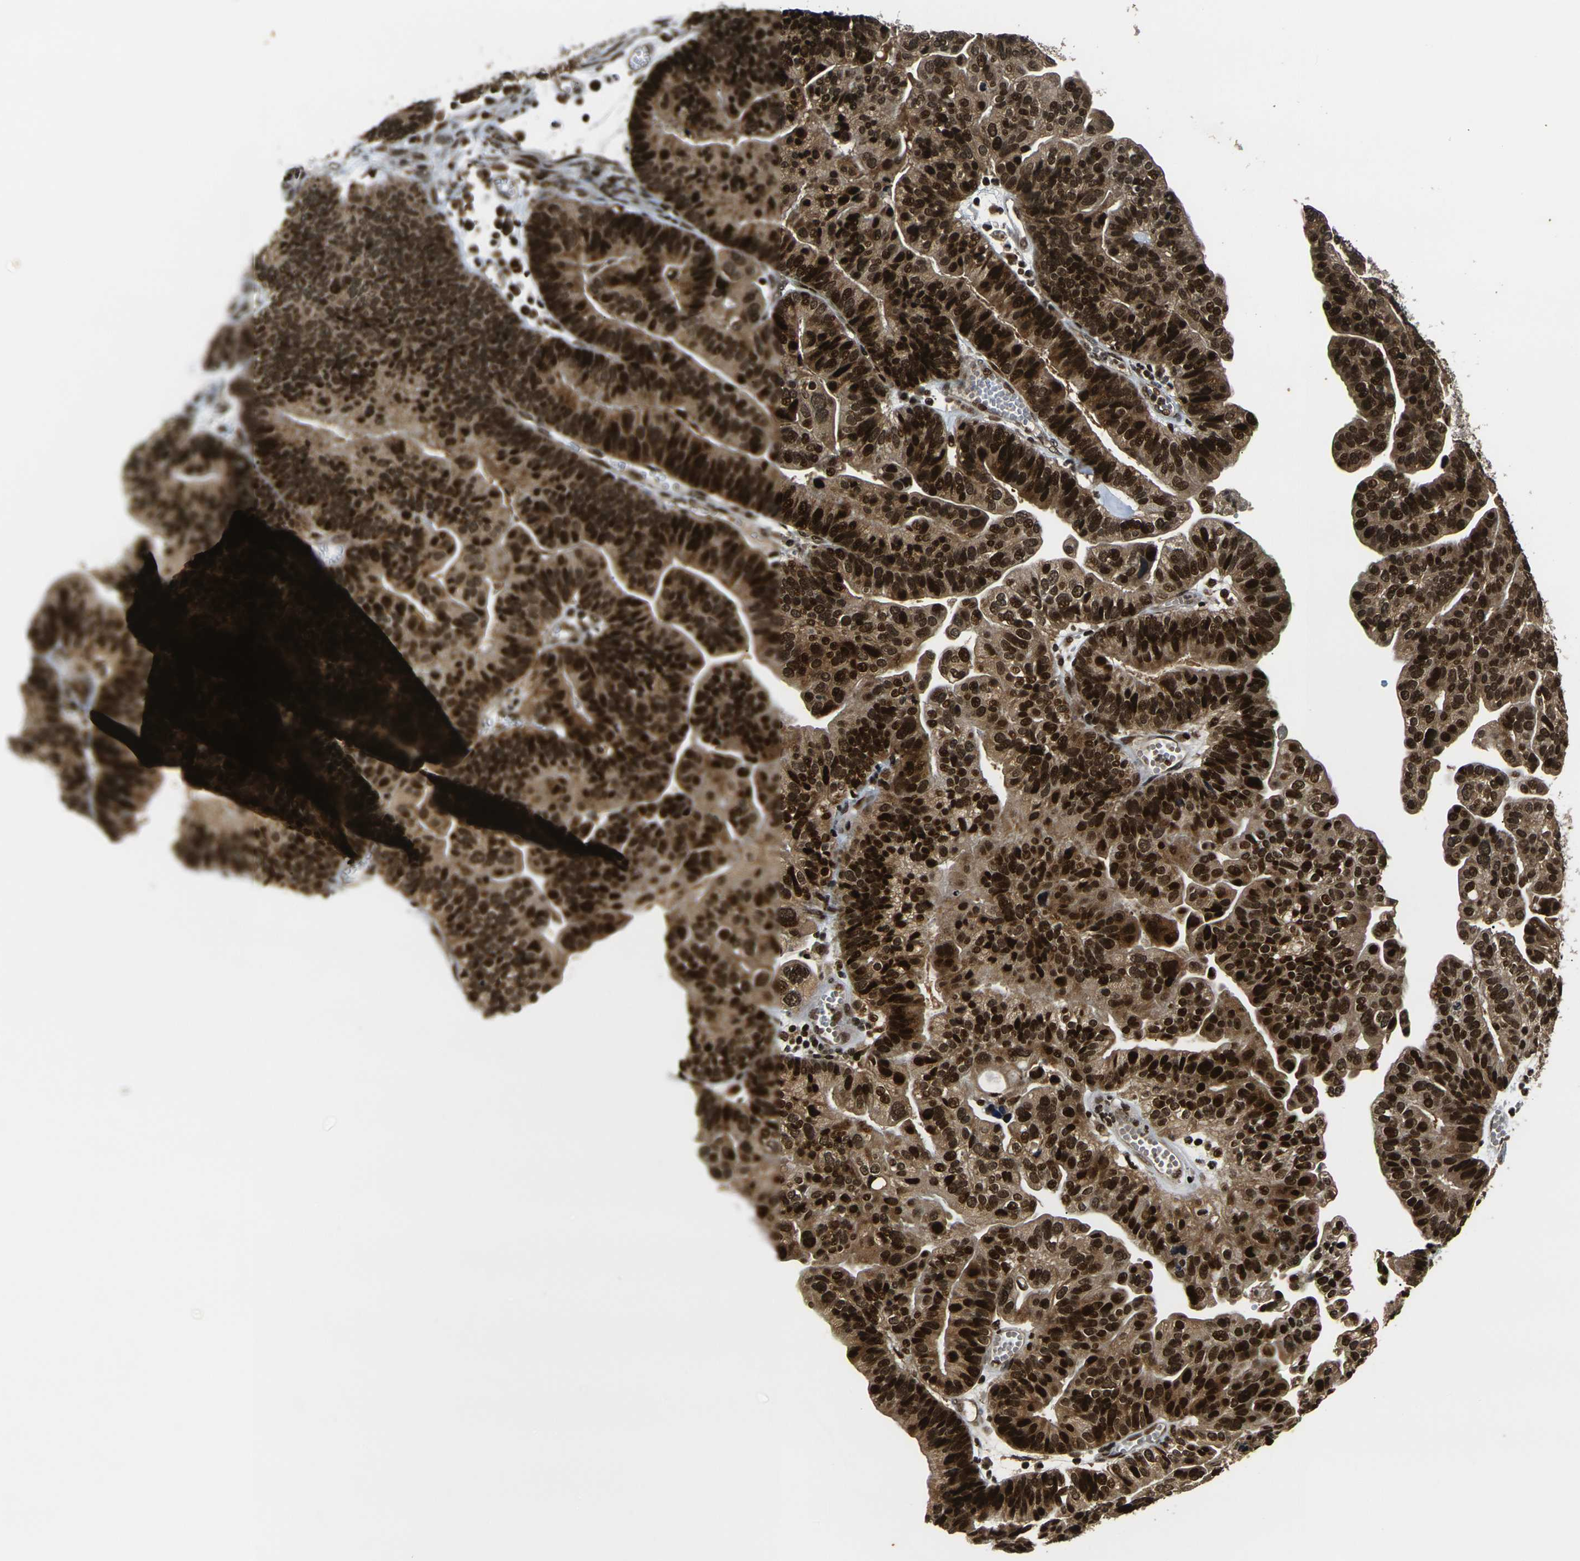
{"staining": {"intensity": "strong", "quantity": ">75%", "location": "cytoplasmic/membranous,nuclear"}, "tissue": "ovarian cancer", "cell_type": "Tumor cells", "image_type": "cancer", "snomed": [{"axis": "morphology", "description": "Cystadenocarcinoma, serous, NOS"}, {"axis": "topography", "description": "Ovary"}], "caption": "Brown immunohistochemical staining in human ovarian cancer demonstrates strong cytoplasmic/membranous and nuclear staining in about >75% of tumor cells.", "gene": "ACTL6A", "patient": {"sex": "female", "age": 56}}